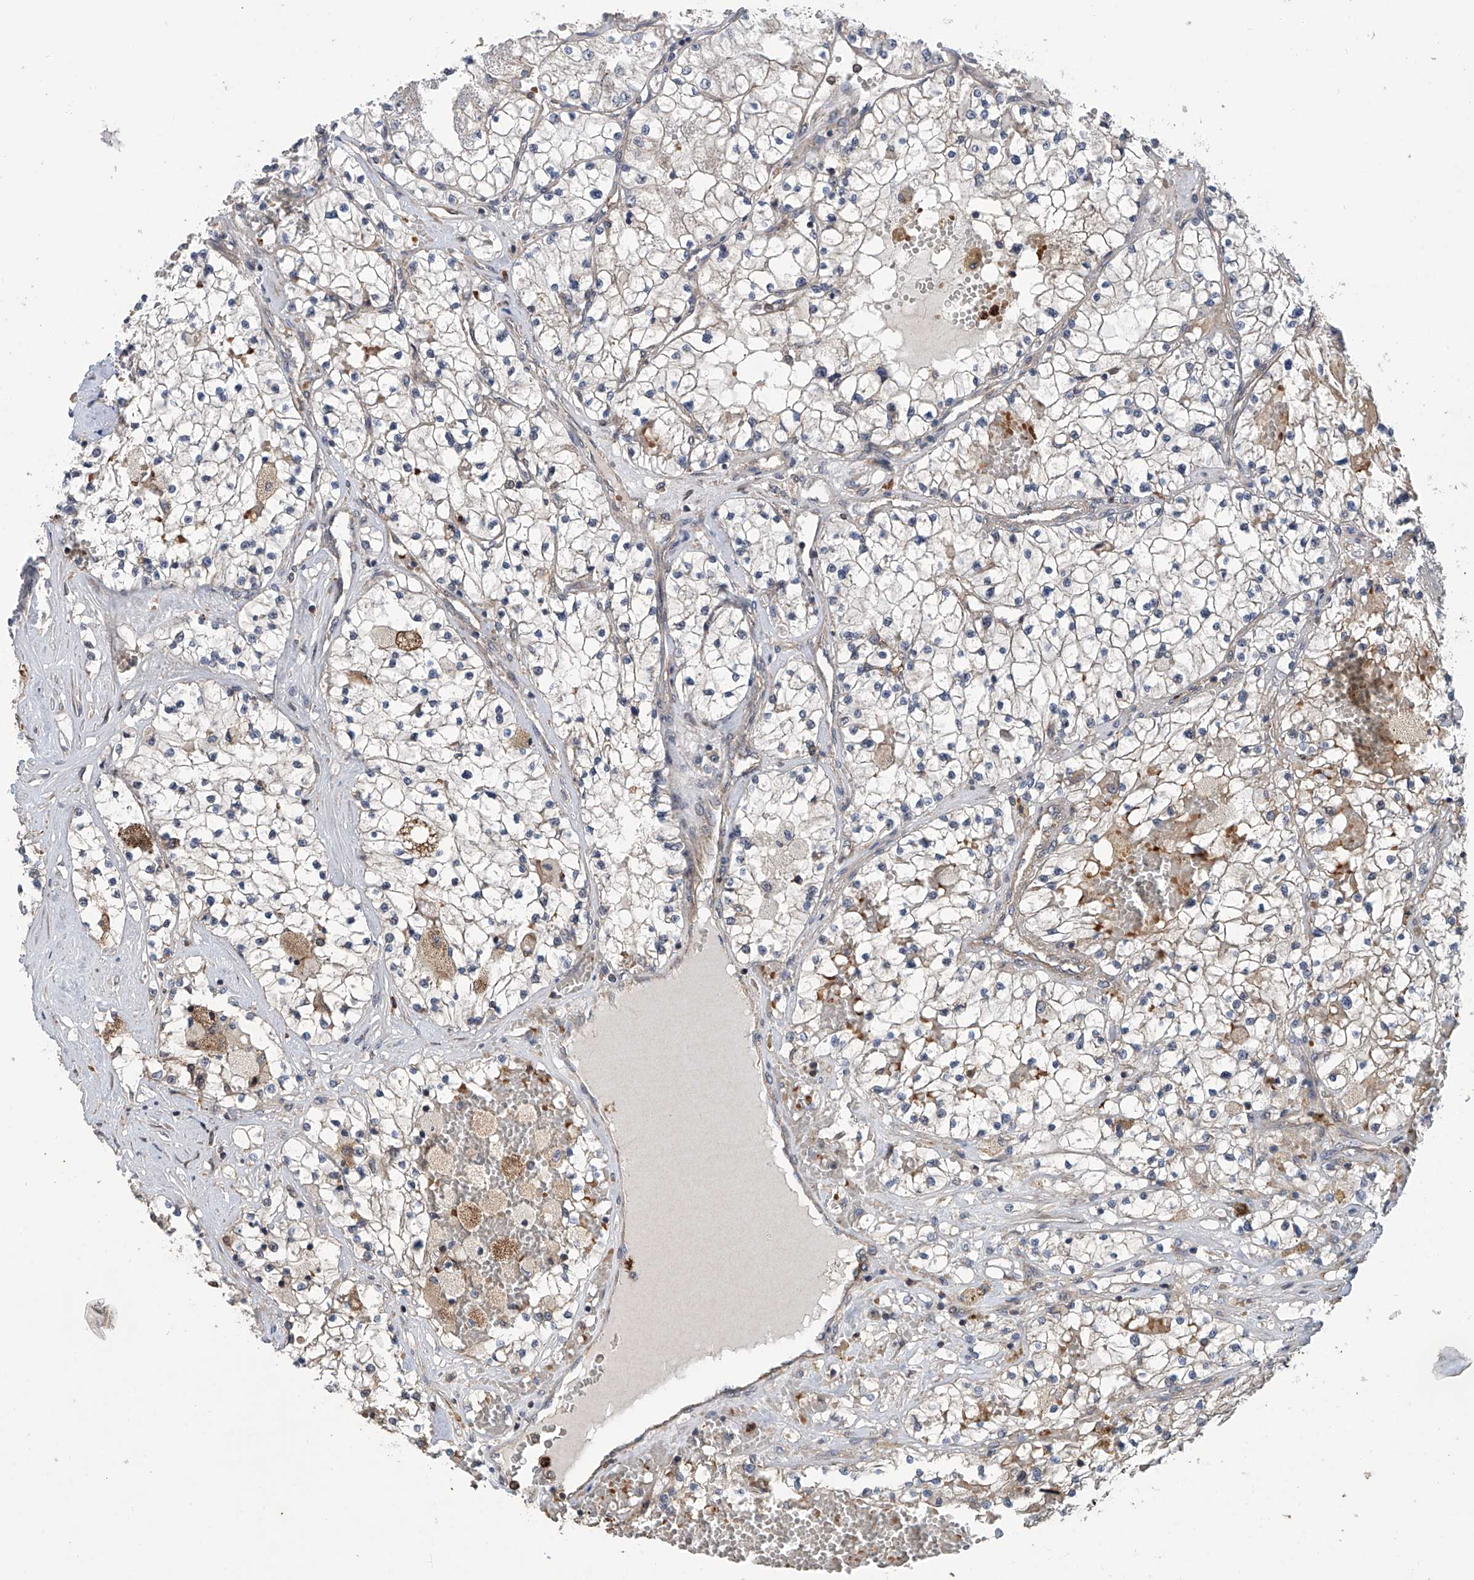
{"staining": {"intensity": "negative", "quantity": "none", "location": "none"}, "tissue": "renal cancer", "cell_type": "Tumor cells", "image_type": "cancer", "snomed": [{"axis": "morphology", "description": "Normal tissue, NOS"}, {"axis": "morphology", "description": "Adenocarcinoma, NOS"}, {"axis": "topography", "description": "Kidney"}], "caption": "There is no significant staining in tumor cells of renal adenocarcinoma. The staining is performed using DAB brown chromogen with nuclei counter-stained in using hematoxylin.", "gene": "EIF2D", "patient": {"sex": "male", "age": 68}}